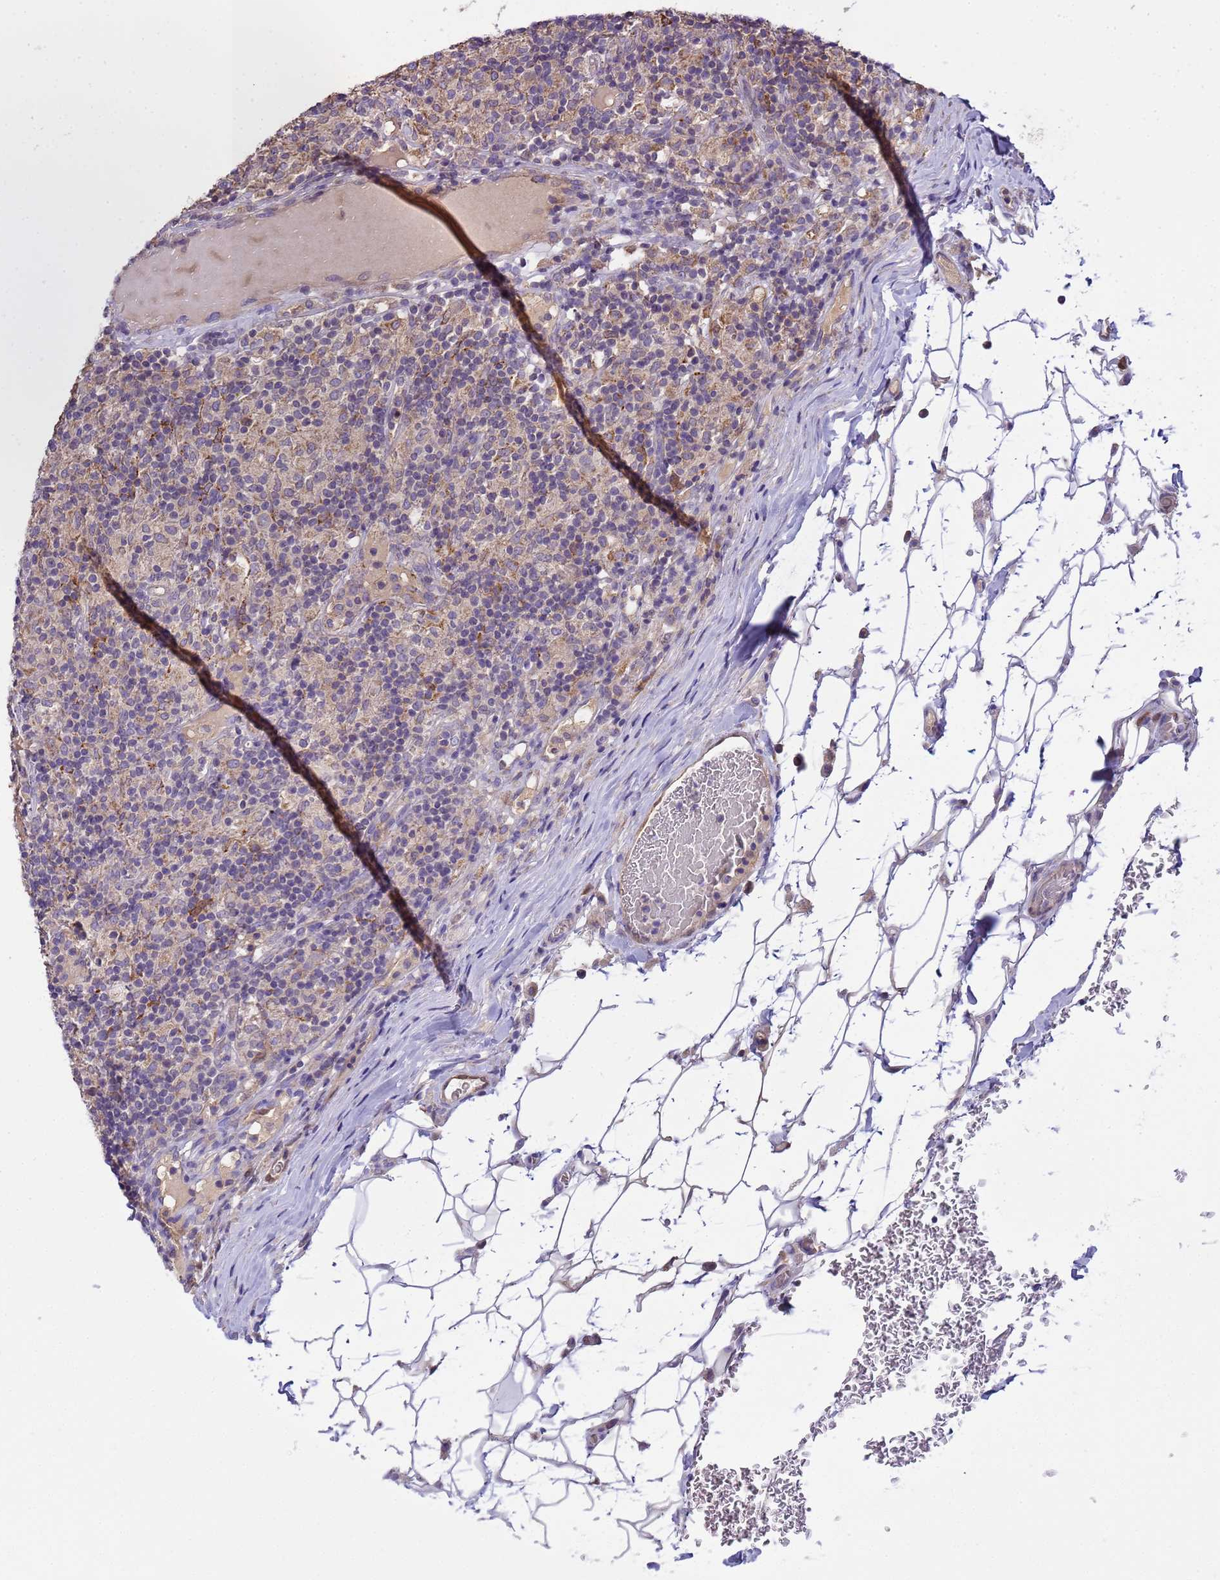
{"staining": {"intensity": "moderate", "quantity": "<25%", "location": "nuclear"}, "tissue": "lymphoma", "cell_type": "Tumor cells", "image_type": "cancer", "snomed": [{"axis": "morphology", "description": "Hodgkin's disease, NOS"}, {"axis": "topography", "description": "Lymph node"}], "caption": "A histopathology image of Hodgkin's disease stained for a protein shows moderate nuclear brown staining in tumor cells. (DAB (3,3'-diaminobenzidine) = brown stain, brightfield microscopy at high magnification).", "gene": "PLCXD3", "patient": {"sex": "male", "age": 70}}